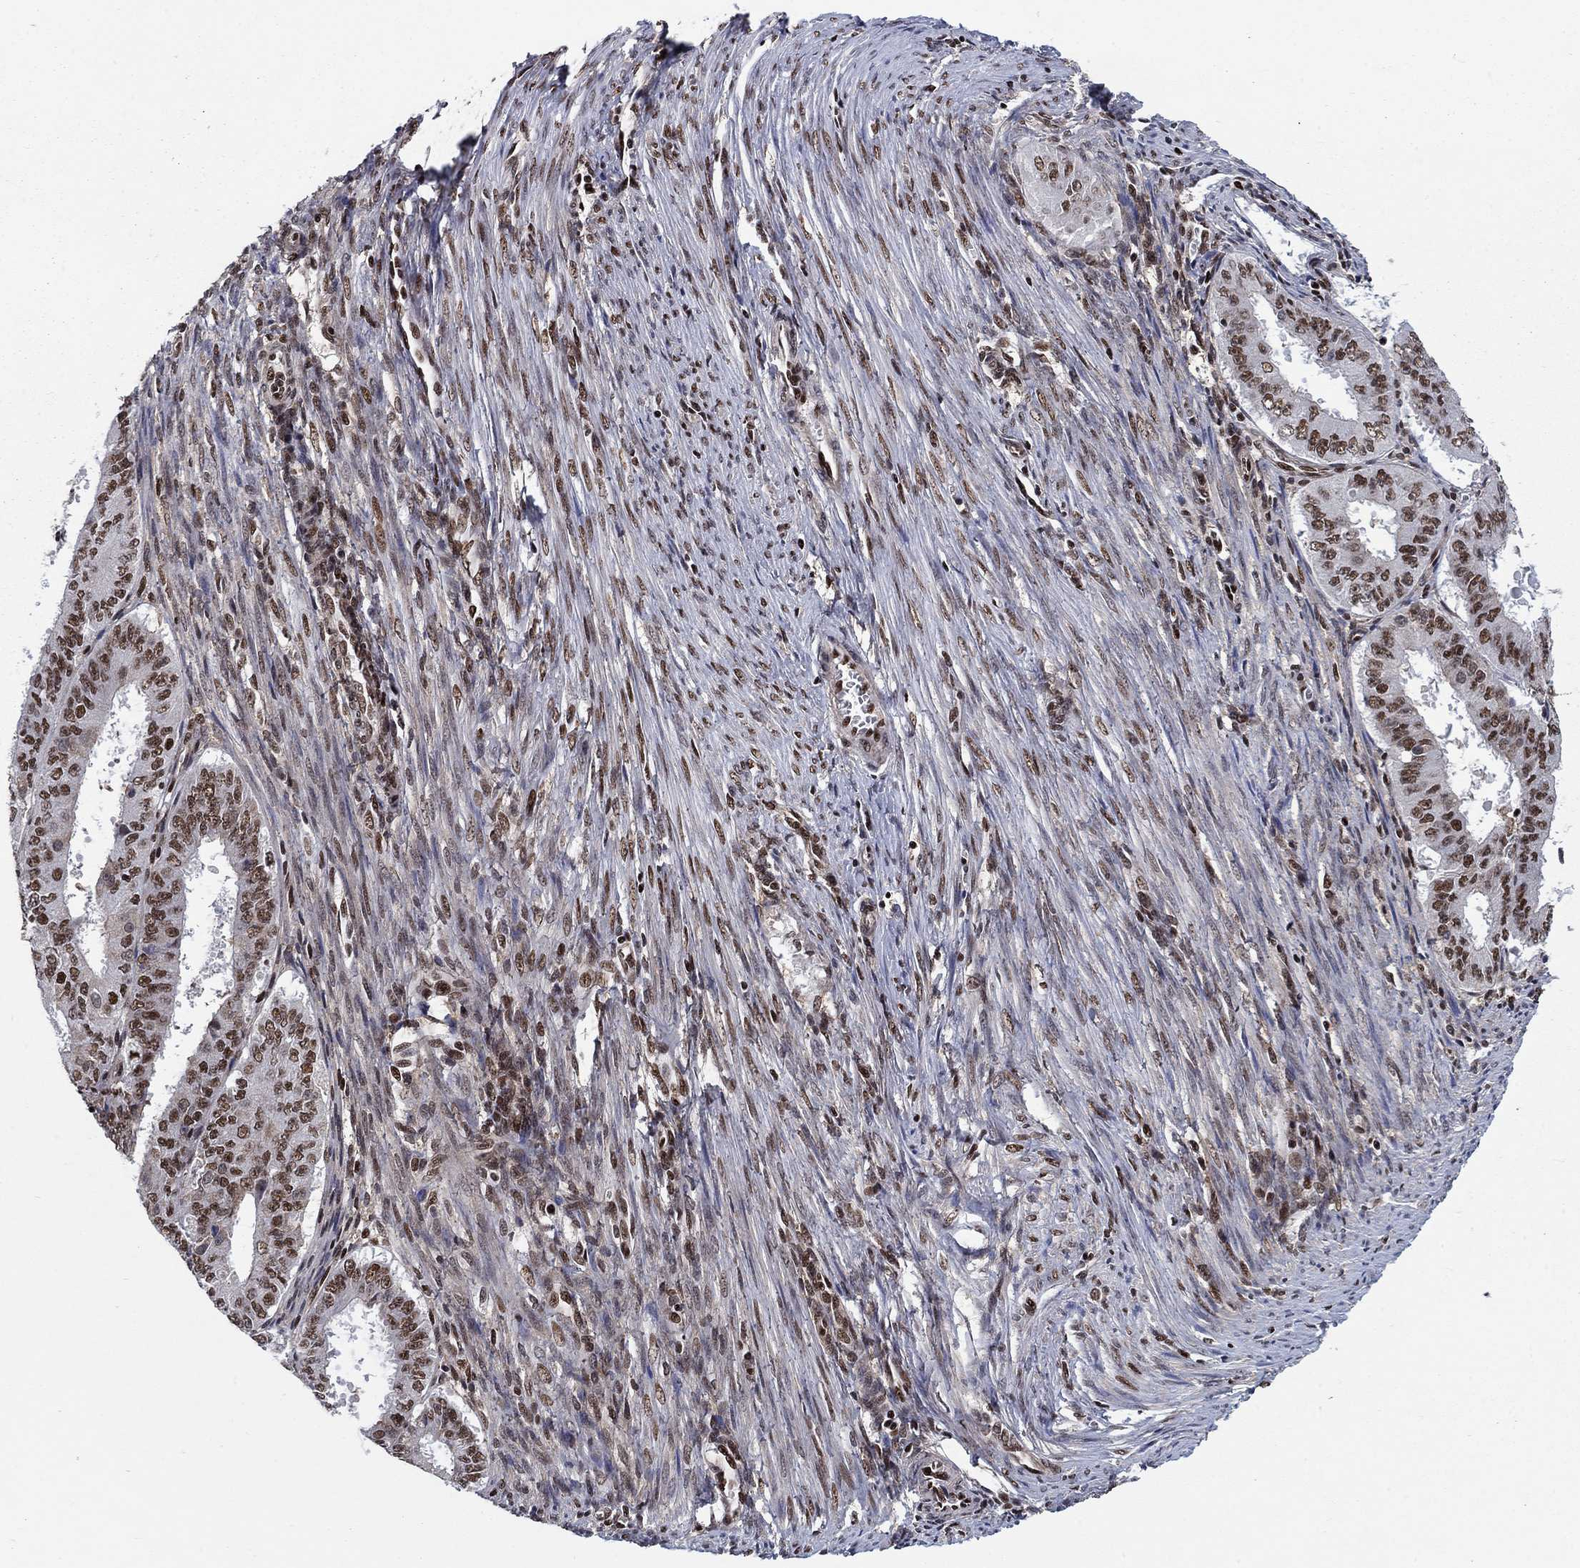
{"staining": {"intensity": "strong", "quantity": "25%-75%", "location": "nuclear"}, "tissue": "ovarian cancer", "cell_type": "Tumor cells", "image_type": "cancer", "snomed": [{"axis": "morphology", "description": "Carcinoma, endometroid"}, {"axis": "topography", "description": "Ovary"}], "caption": "Human ovarian endometroid carcinoma stained for a protein (brown) exhibits strong nuclear positive positivity in approximately 25%-75% of tumor cells.", "gene": "RPRD1B", "patient": {"sex": "female", "age": 42}}